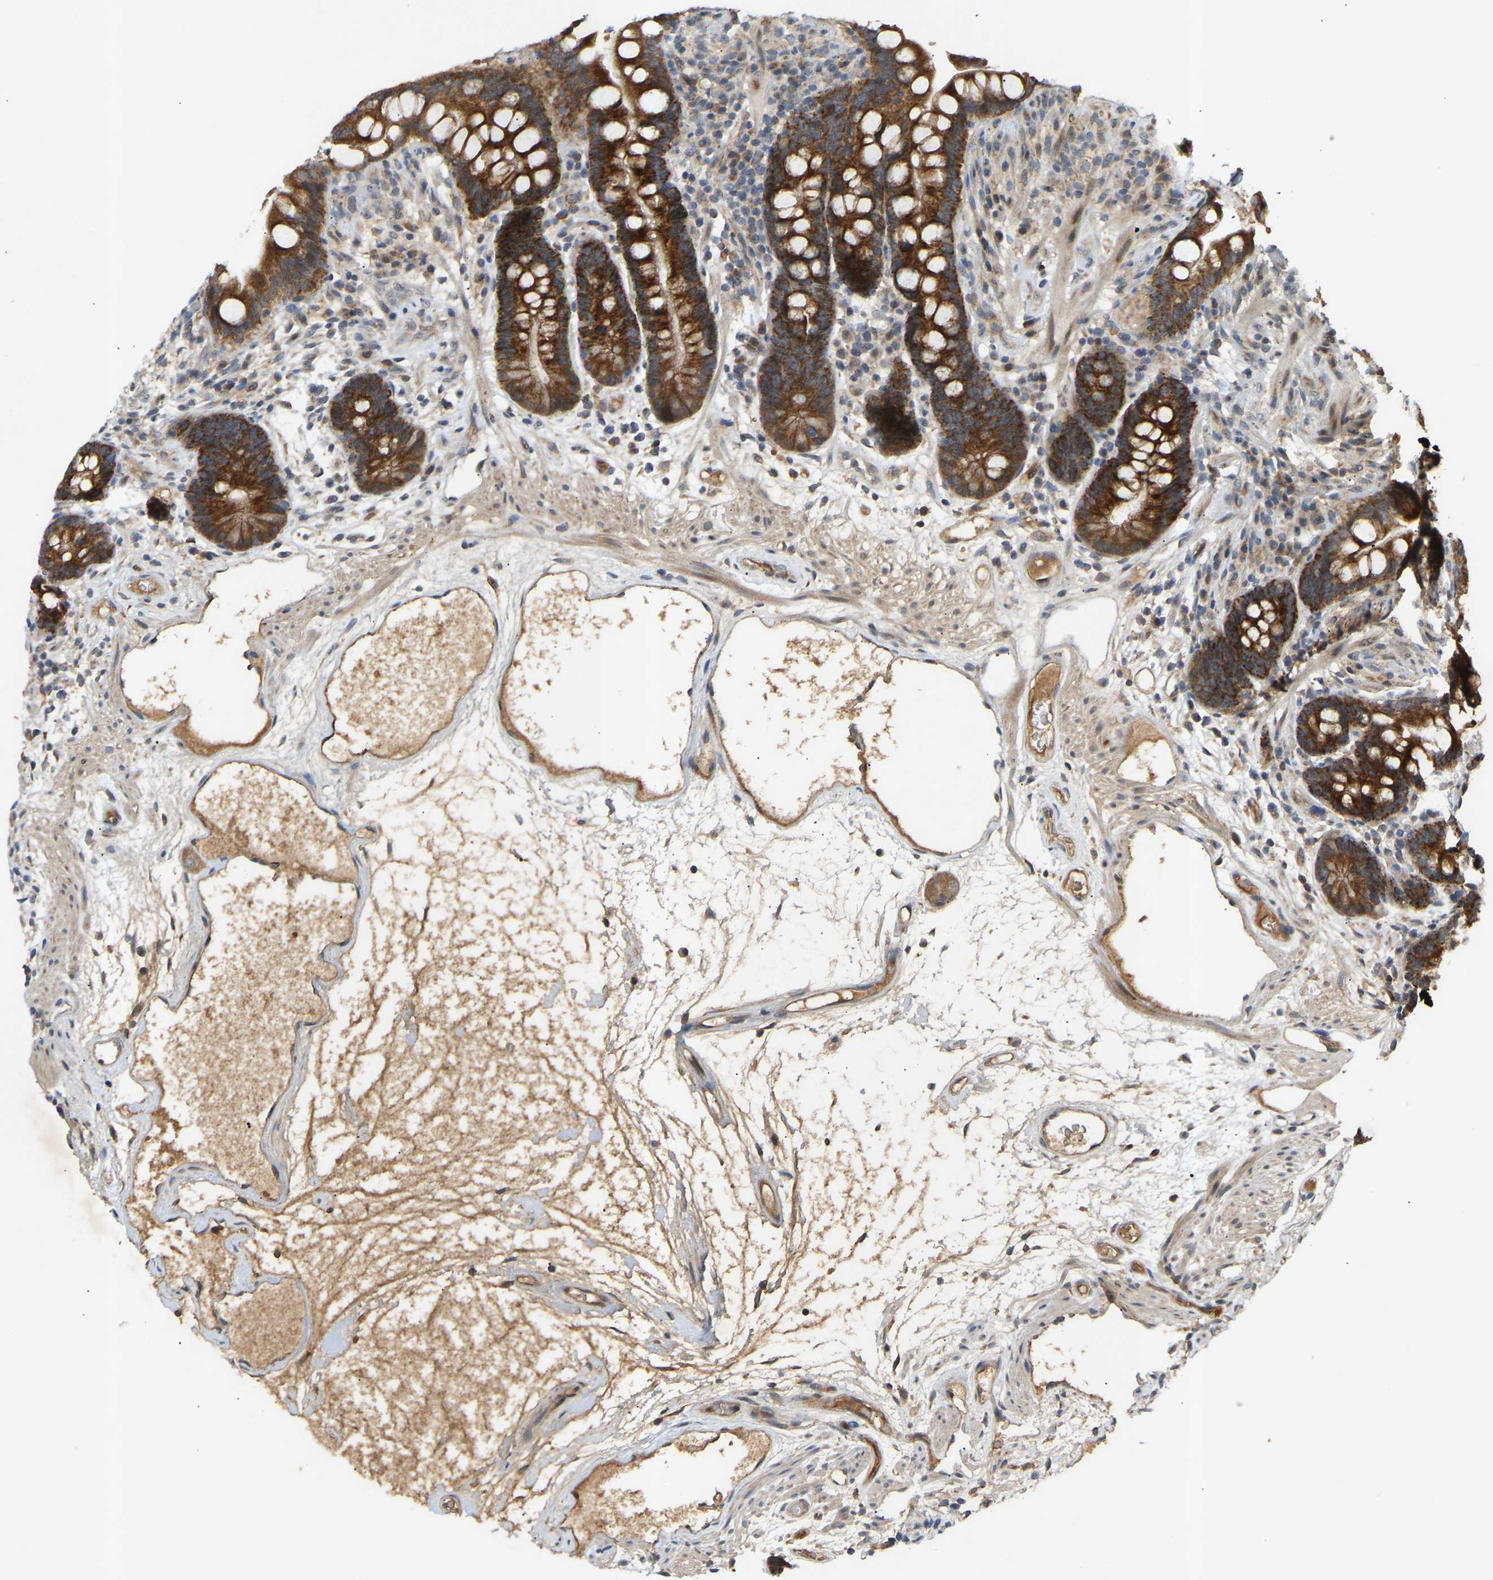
{"staining": {"intensity": "moderate", "quantity": ">75%", "location": "cytoplasmic/membranous"}, "tissue": "colon", "cell_type": "Endothelial cells", "image_type": "normal", "snomed": [{"axis": "morphology", "description": "Normal tissue, NOS"}, {"axis": "topography", "description": "Colon"}], "caption": "Unremarkable colon shows moderate cytoplasmic/membranous positivity in approximately >75% of endothelial cells, visualized by immunohistochemistry.", "gene": "ATP5MF", "patient": {"sex": "male", "age": 73}}